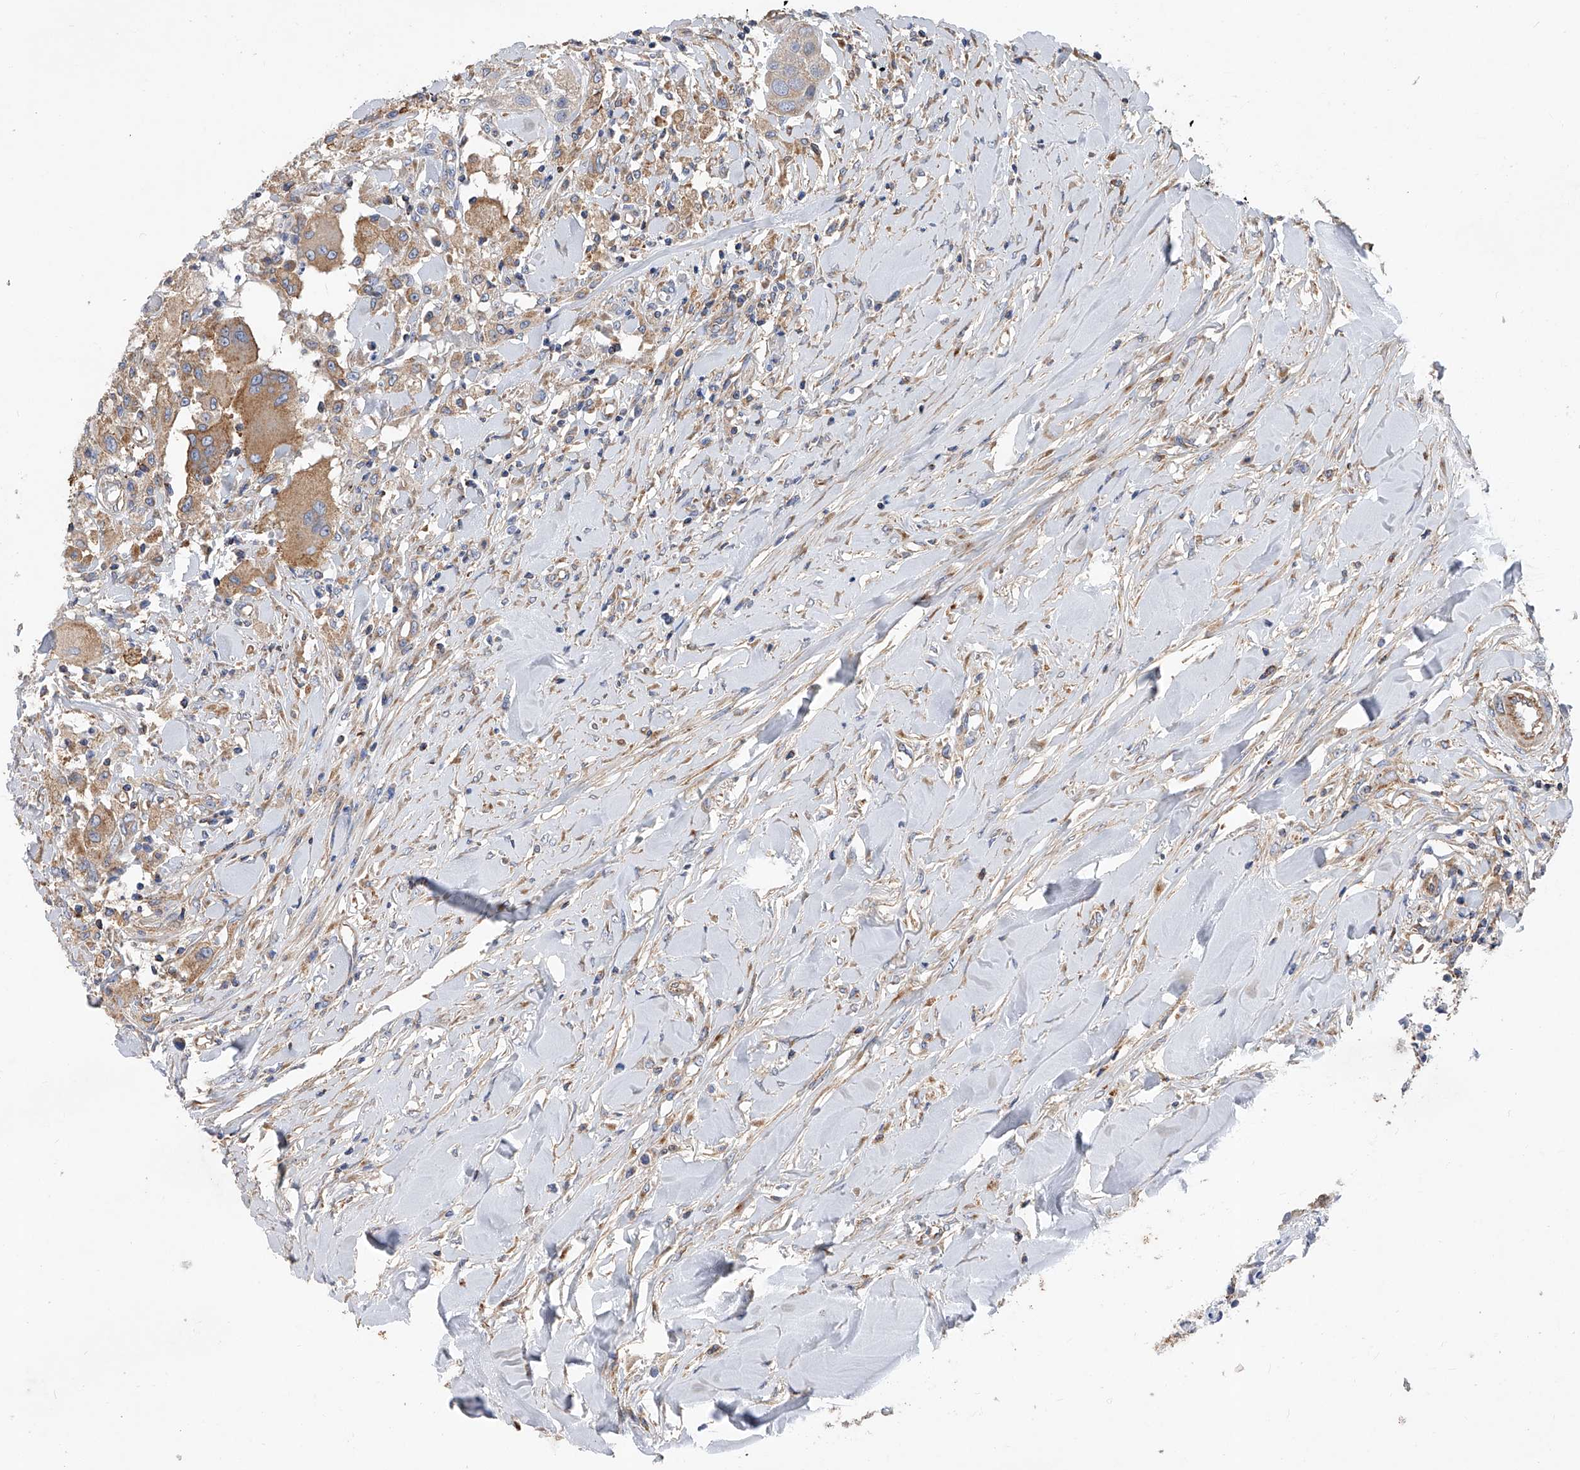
{"staining": {"intensity": "weak", "quantity": "25%-75%", "location": "cytoplasmic/membranous"}, "tissue": "head and neck cancer", "cell_type": "Tumor cells", "image_type": "cancer", "snomed": [{"axis": "morphology", "description": "Normal tissue, NOS"}, {"axis": "morphology", "description": "Squamous cell carcinoma, NOS"}, {"axis": "topography", "description": "Skeletal muscle"}, {"axis": "topography", "description": "Head-Neck"}], "caption": "Tumor cells display weak cytoplasmic/membranous expression in approximately 25%-75% of cells in head and neck squamous cell carcinoma. Nuclei are stained in blue.", "gene": "PDSS2", "patient": {"sex": "male", "age": 51}}